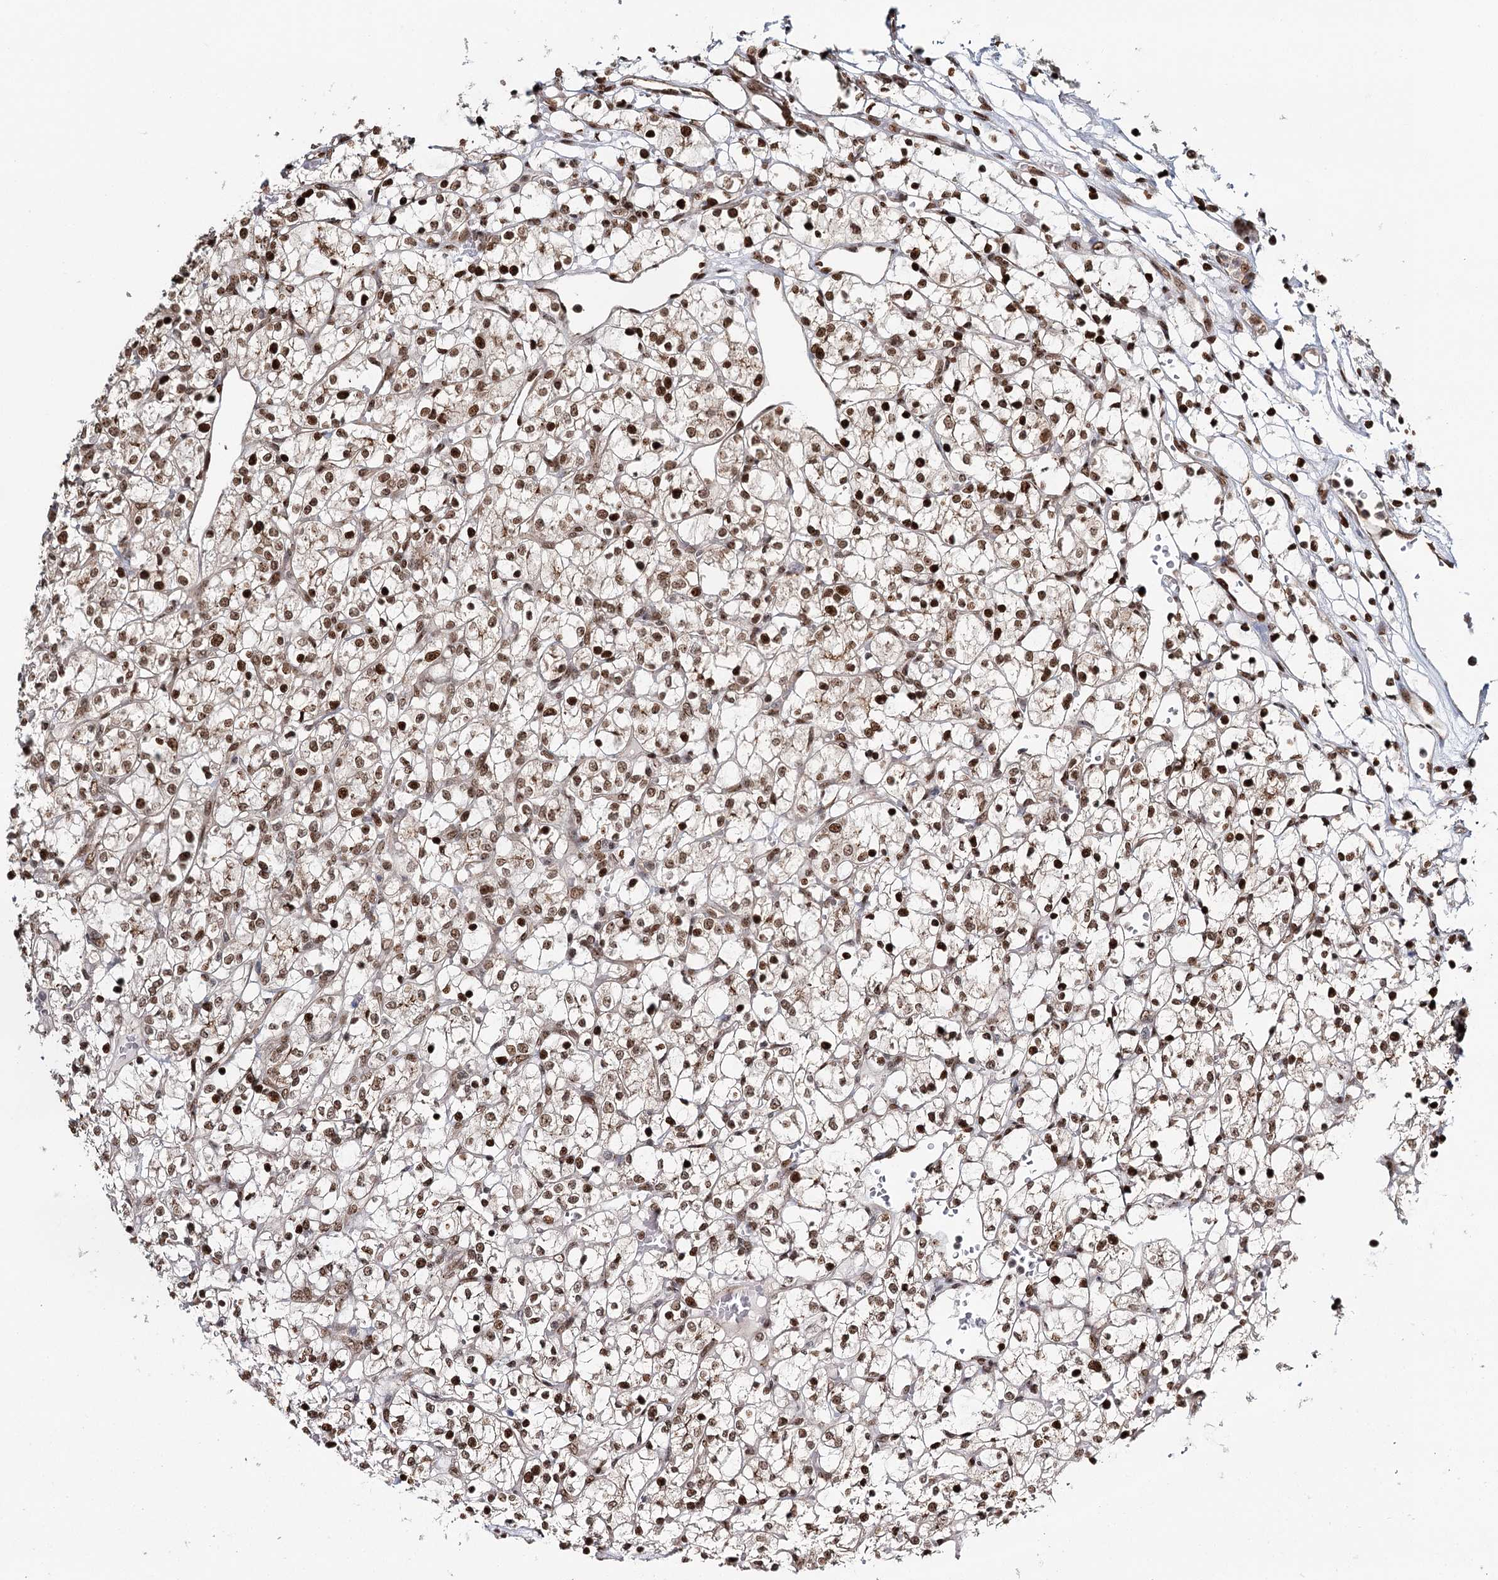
{"staining": {"intensity": "moderate", "quantity": ">75%", "location": "nuclear"}, "tissue": "renal cancer", "cell_type": "Tumor cells", "image_type": "cancer", "snomed": [{"axis": "morphology", "description": "Adenocarcinoma, NOS"}, {"axis": "topography", "description": "Kidney"}], "caption": "The micrograph exhibits immunohistochemical staining of renal cancer. There is moderate nuclear positivity is appreciated in approximately >75% of tumor cells. (IHC, brightfield microscopy, high magnification).", "gene": "RPS27A", "patient": {"sex": "female", "age": 69}}